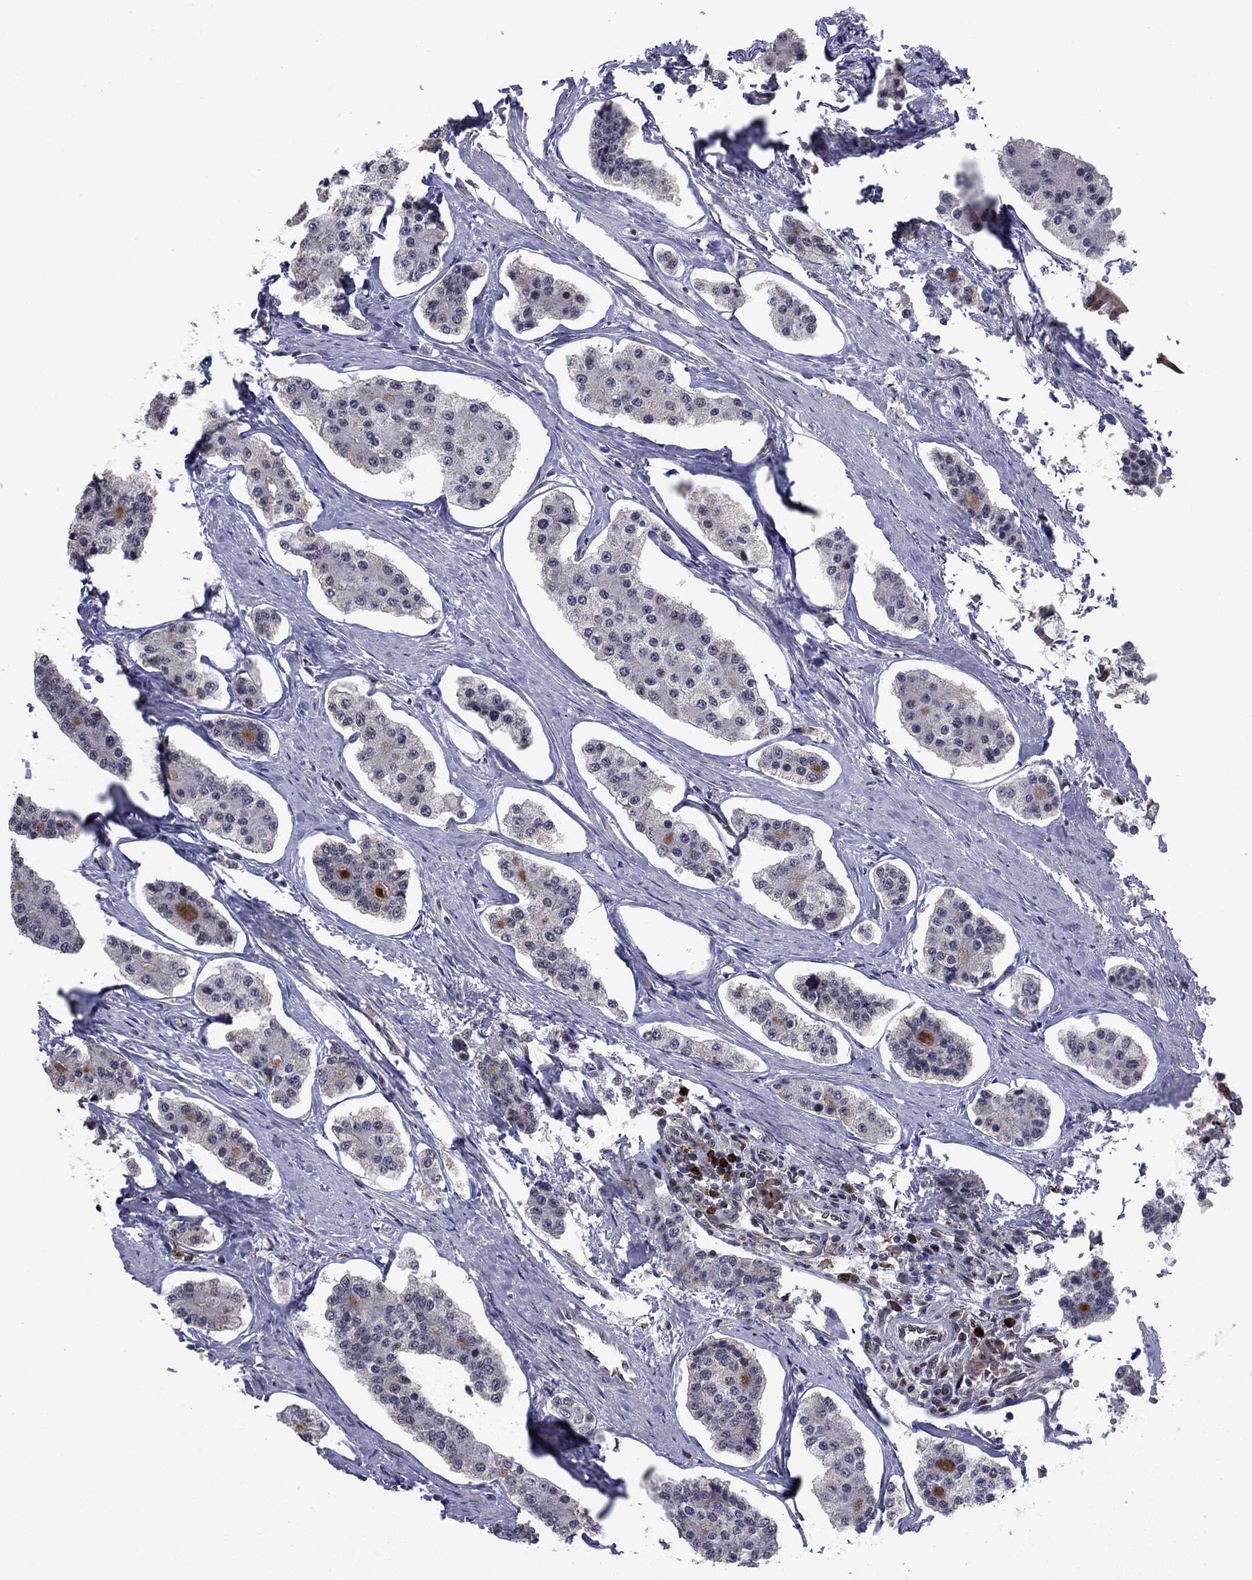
{"staining": {"intensity": "negative", "quantity": "none", "location": "none"}, "tissue": "carcinoid", "cell_type": "Tumor cells", "image_type": "cancer", "snomed": [{"axis": "morphology", "description": "Carcinoid, malignant, NOS"}, {"axis": "topography", "description": "Small intestine"}], "caption": "A high-resolution photomicrograph shows IHC staining of malignant carcinoid, which shows no significant expression in tumor cells.", "gene": "CDCA5", "patient": {"sex": "female", "age": 65}}